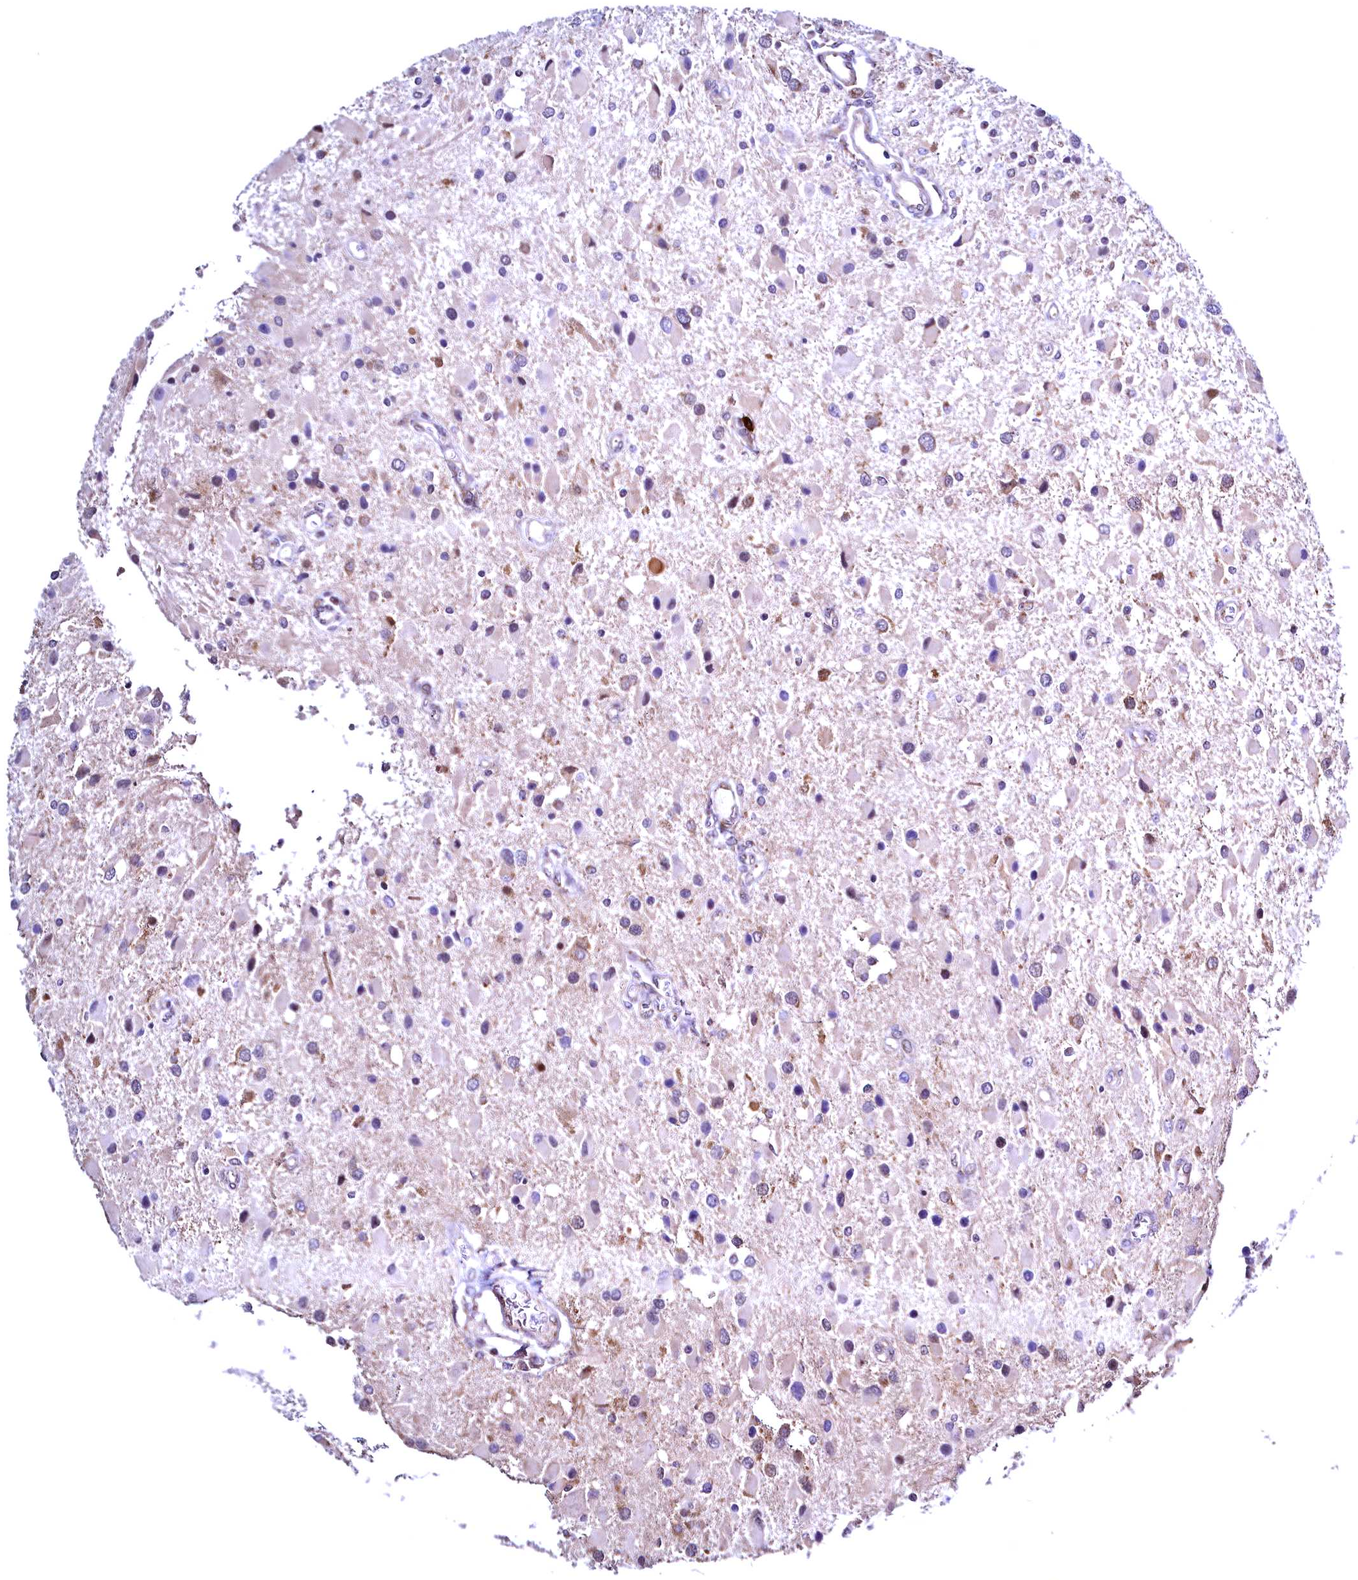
{"staining": {"intensity": "negative", "quantity": "none", "location": "none"}, "tissue": "glioma", "cell_type": "Tumor cells", "image_type": "cancer", "snomed": [{"axis": "morphology", "description": "Glioma, malignant, High grade"}, {"axis": "topography", "description": "Brain"}], "caption": "This is an immunohistochemistry (IHC) micrograph of human glioma. There is no staining in tumor cells.", "gene": "RBFA", "patient": {"sex": "male", "age": 53}}